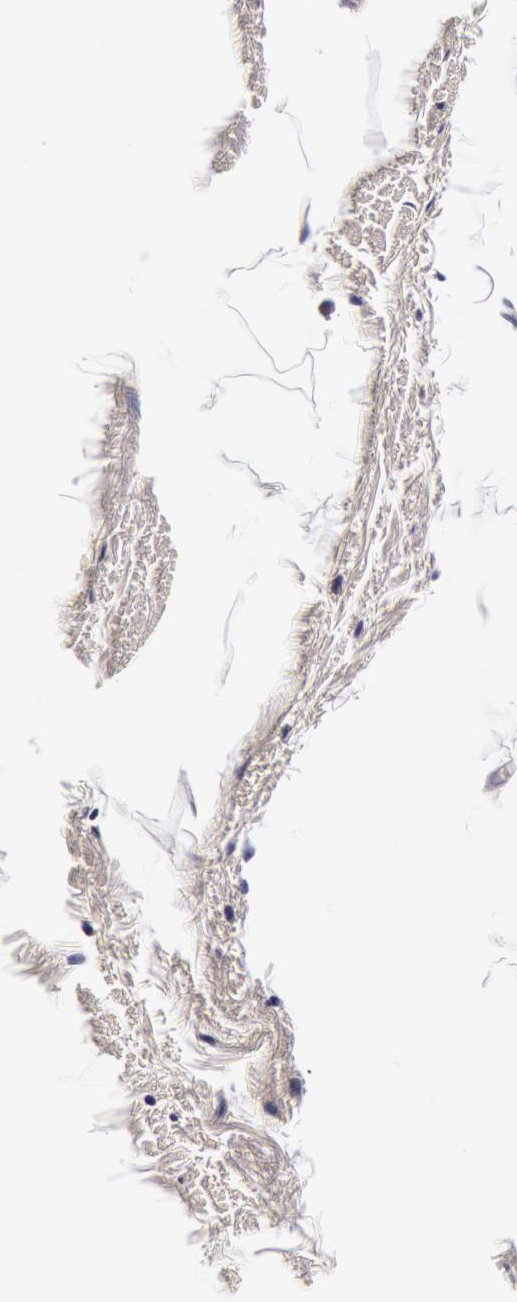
{"staining": {"intensity": "negative", "quantity": "none", "location": "none"}, "tissue": "adipose tissue", "cell_type": "Adipocytes", "image_type": "normal", "snomed": [{"axis": "morphology", "description": "Normal tissue, NOS"}, {"axis": "topography", "description": "Breast"}], "caption": "Immunohistochemical staining of normal adipose tissue exhibits no significant expression in adipocytes. Brightfield microscopy of immunohistochemistry (IHC) stained with DAB (brown) and hematoxylin (blue), captured at high magnification.", "gene": "CCDC22", "patient": {"sex": "female", "age": 45}}